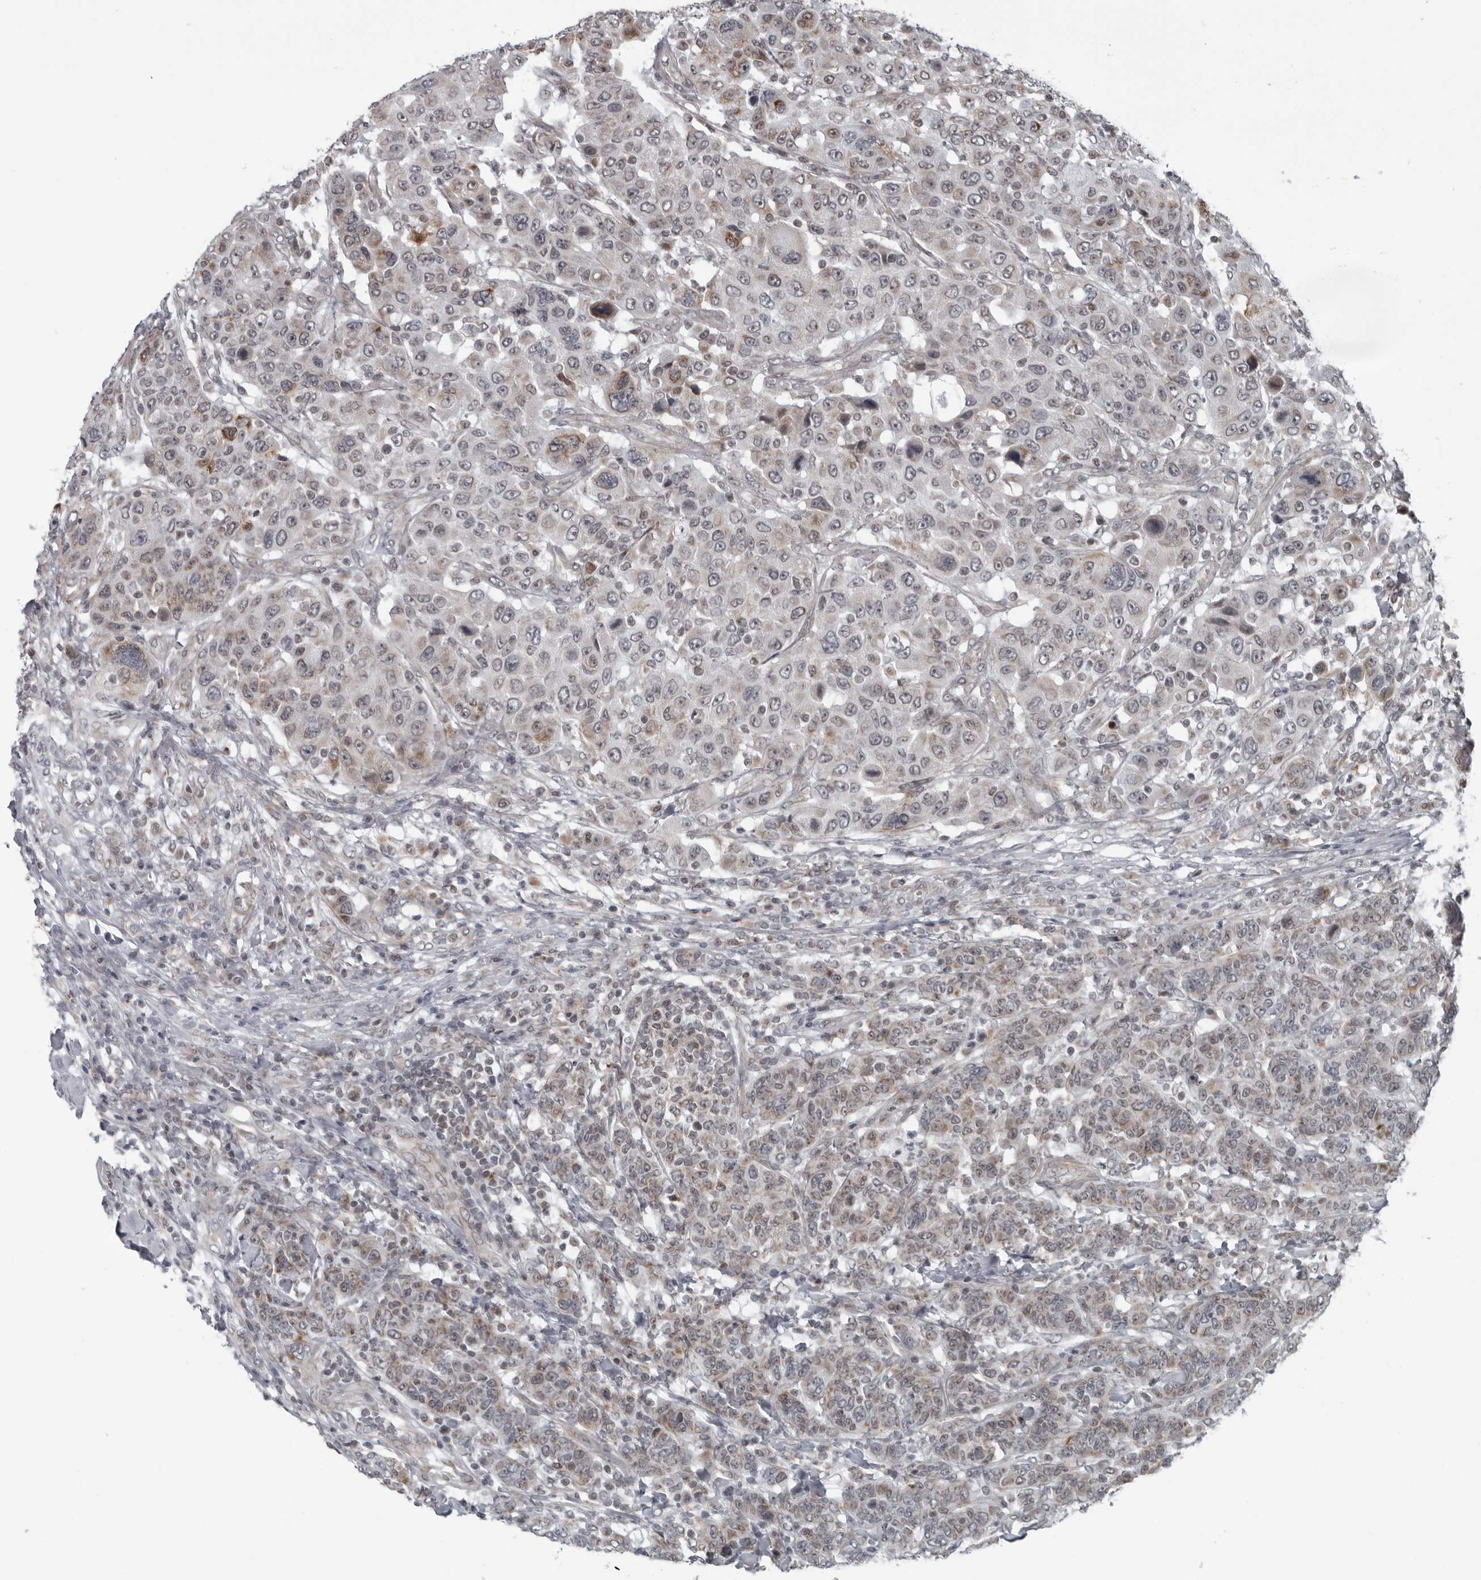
{"staining": {"intensity": "weak", "quantity": "25%-75%", "location": "cytoplasmic/membranous"}, "tissue": "breast cancer", "cell_type": "Tumor cells", "image_type": "cancer", "snomed": [{"axis": "morphology", "description": "Duct carcinoma"}, {"axis": "topography", "description": "Breast"}], "caption": "The photomicrograph displays a brown stain indicating the presence of a protein in the cytoplasmic/membranous of tumor cells in breast invasive ductal carcinoma. Immunohistochemistry stains the protein in brown and the nuclei are stained blue.", "gene": "RTCA", "patient": {"sex": "female", "age": 37}}